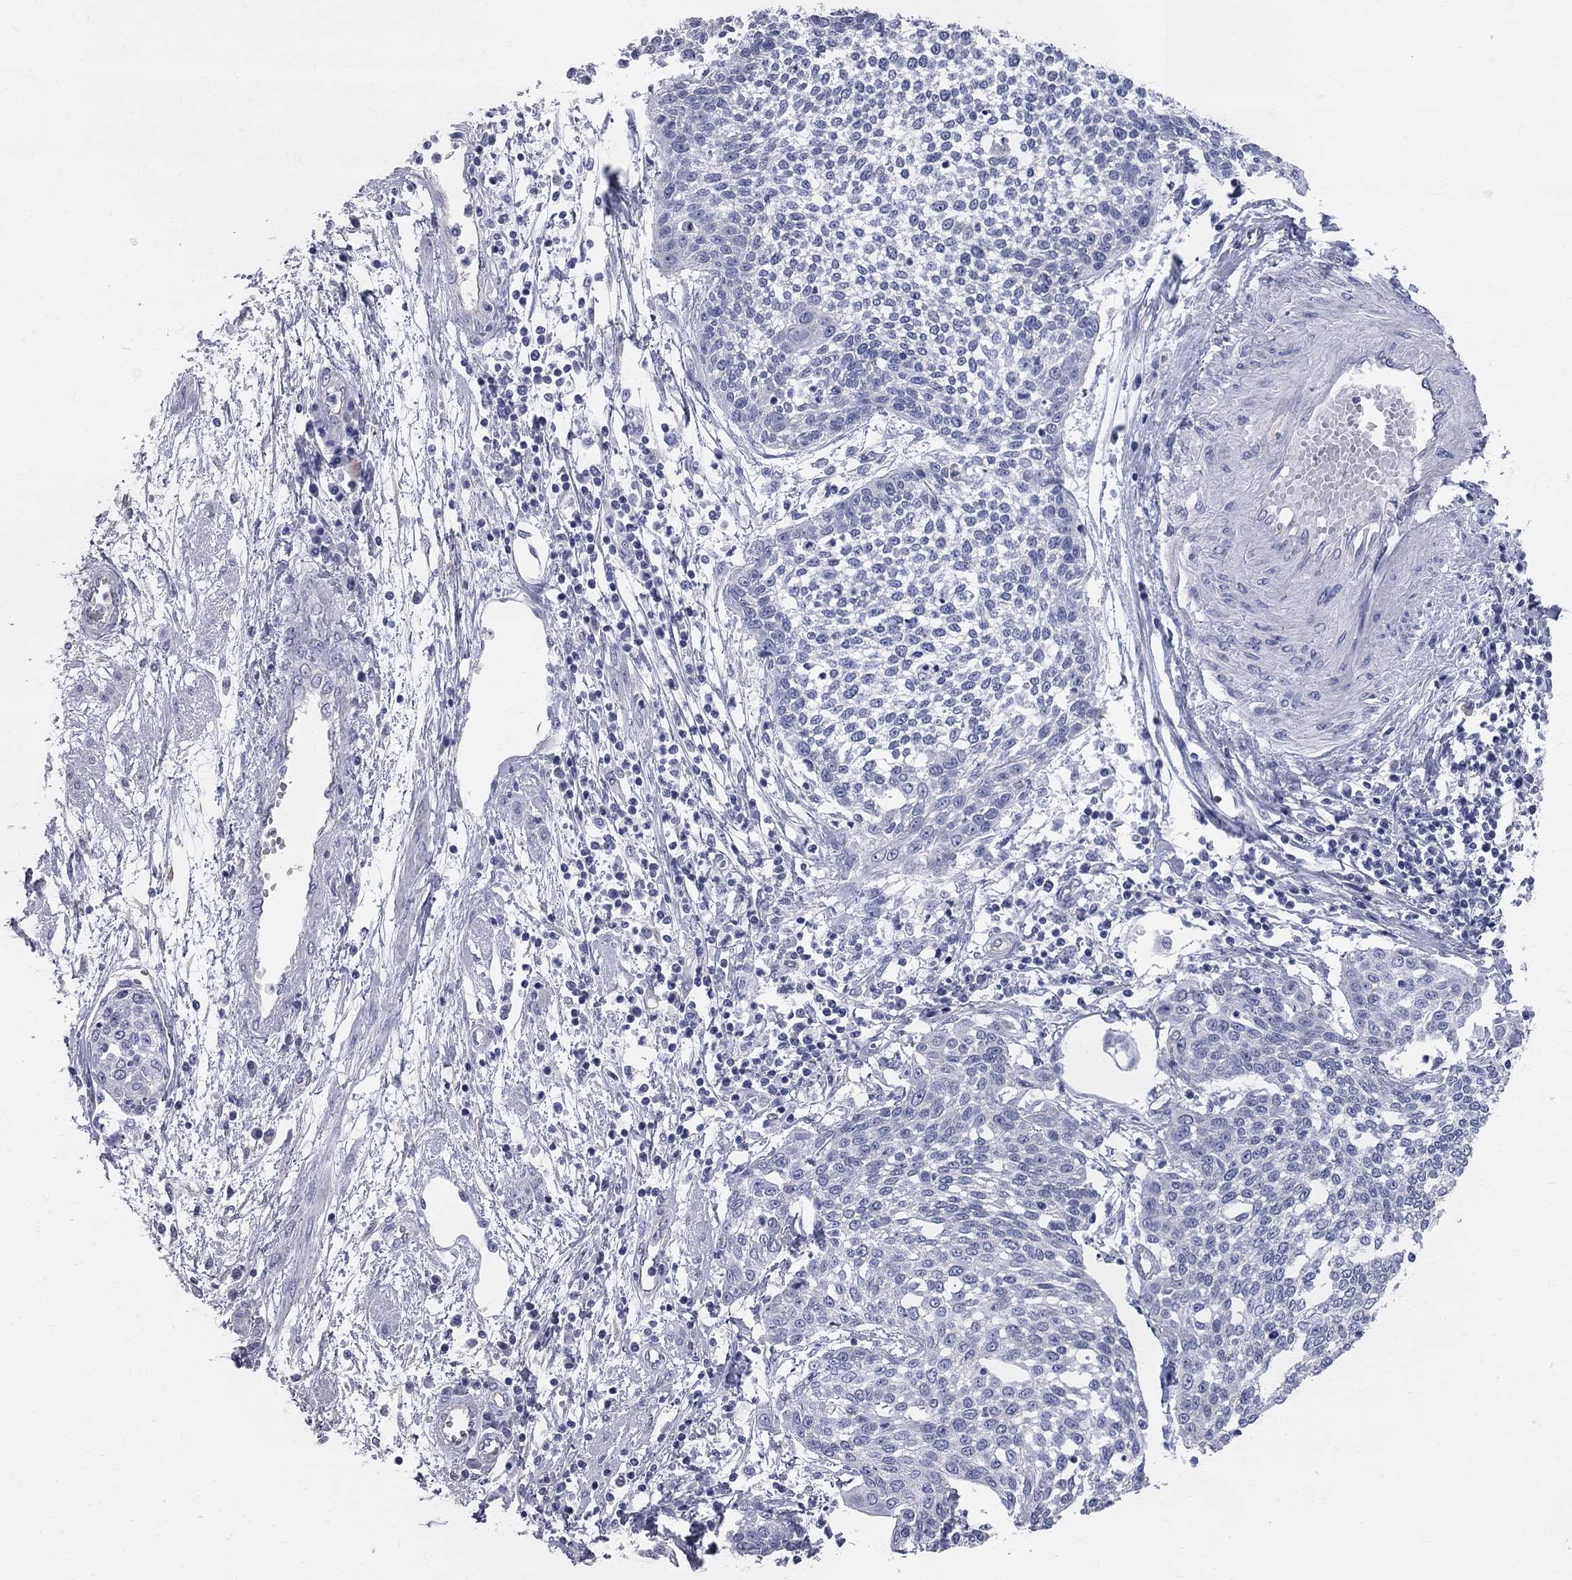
{"staining": {"intensity": "negative", "quantity": "none", "location": "none"}, "tissue": "cervical cancer", "cell_type": "Tumor cells", "image_type": "cancer", "snomed": [{"axis": "morphology", "description": "Squamous cell carcinoma, NOS"}, {"axis": "topography", "description": "Cervix"}], "caption": "This is an IHC histopathology image of cervical squamous cell carcinoma. There is no staining in tumor cells.", "gene": "AOX1", "patient": {"sex": "female", "age": 34}}